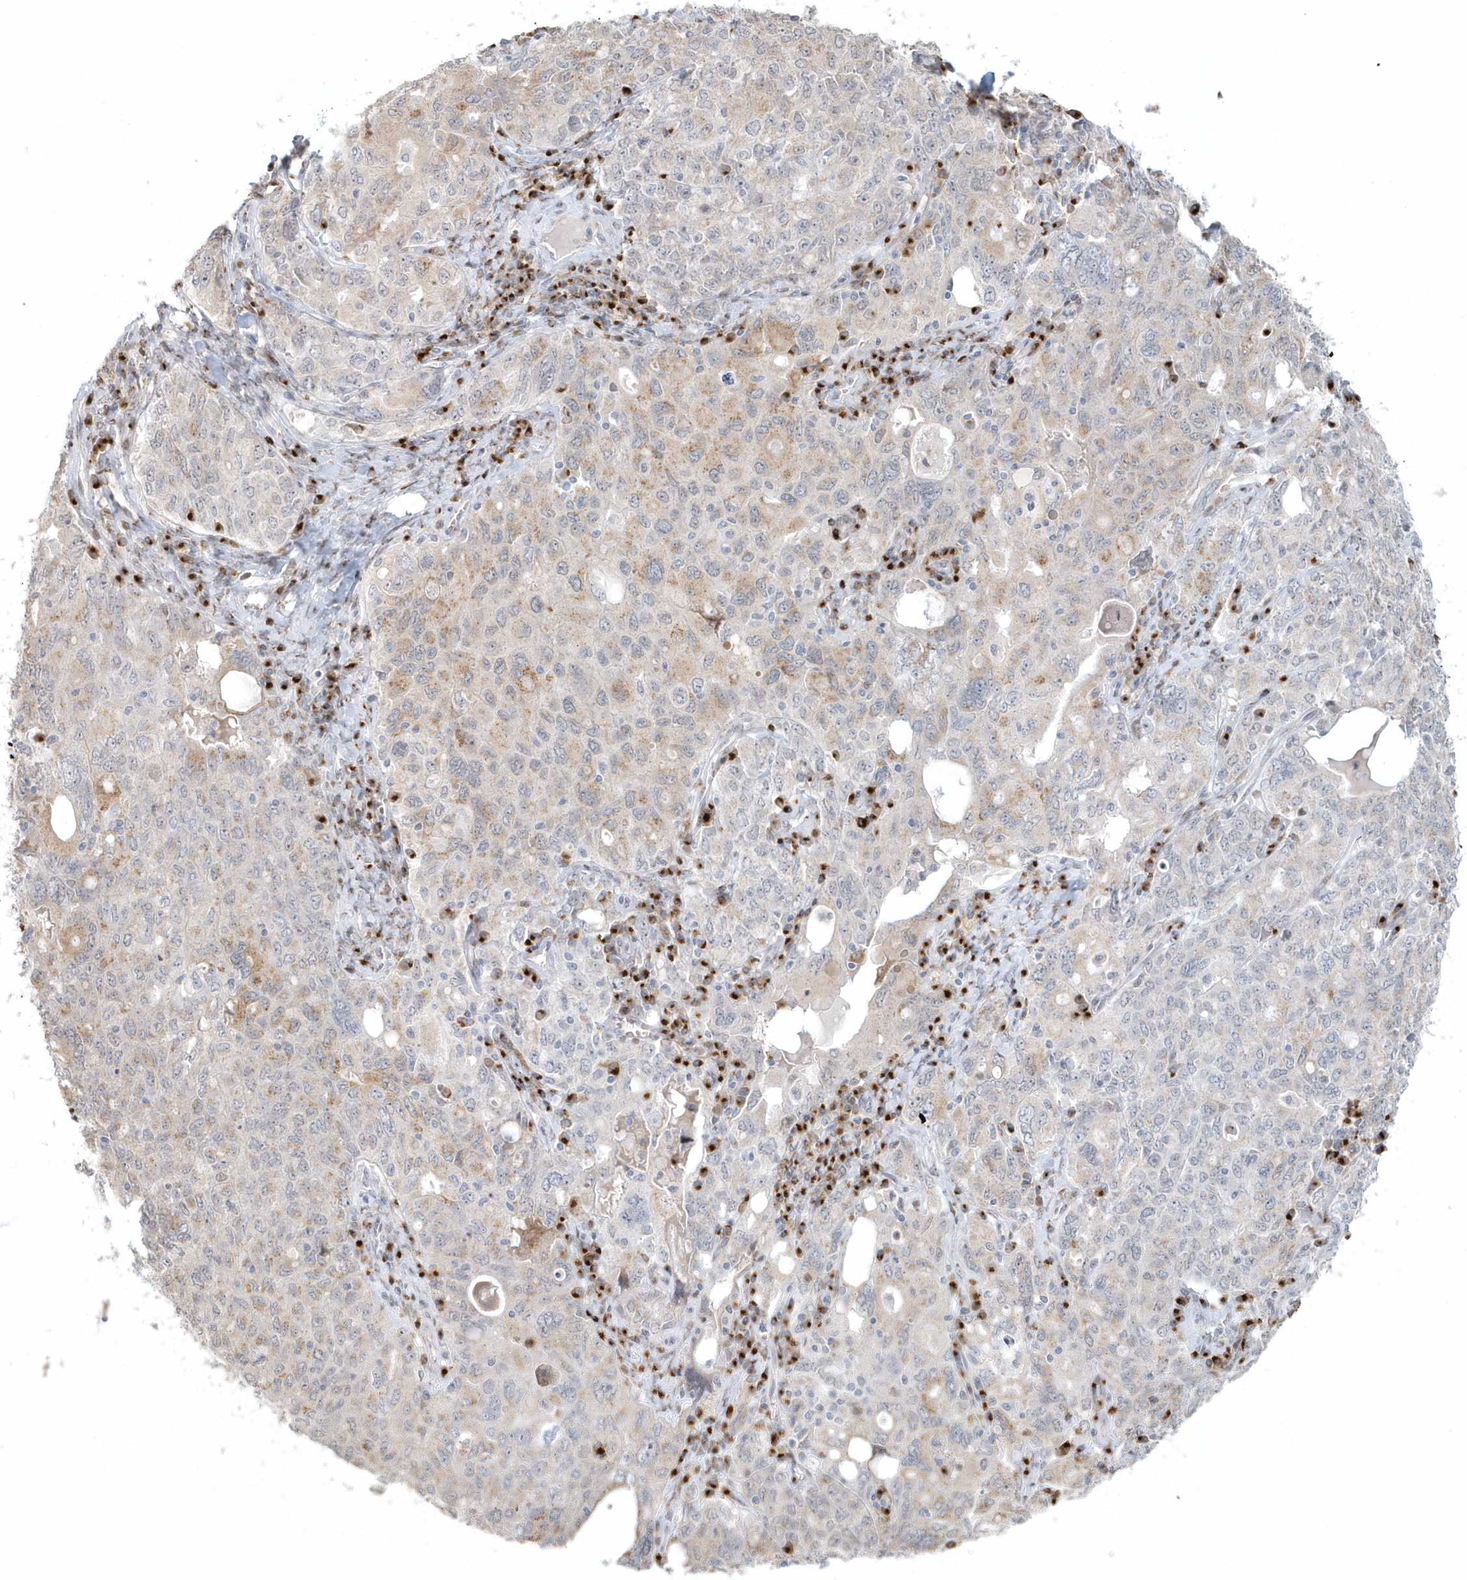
{"staining": {"intensity": "weak", "quantity": "25%-75%", "location": "cytoplasmic/membranous"}, "tissue": "ovarian cancer", "cell_type": "Tumor cells", "image_type": "cancer", "snomed": [{"axis": "morphology", "description": "Carcinoma, endometroid"}, {"axis": "topography", "description": "Ovary"}], "caption": "Immunohistochemical staining of human ovarian cancer (endometroid carcinoma) demonstrates low levels of weak cytoplasmic/membranous protein staining in about 25%-75% of tumor cells. The staining is performed using DAB brown chromogen to label protein expression. The nuclei are counter-stained blue using hematoxylin.", "gene": "DHFR", "patient": {"sex": "female", "age": 62}}